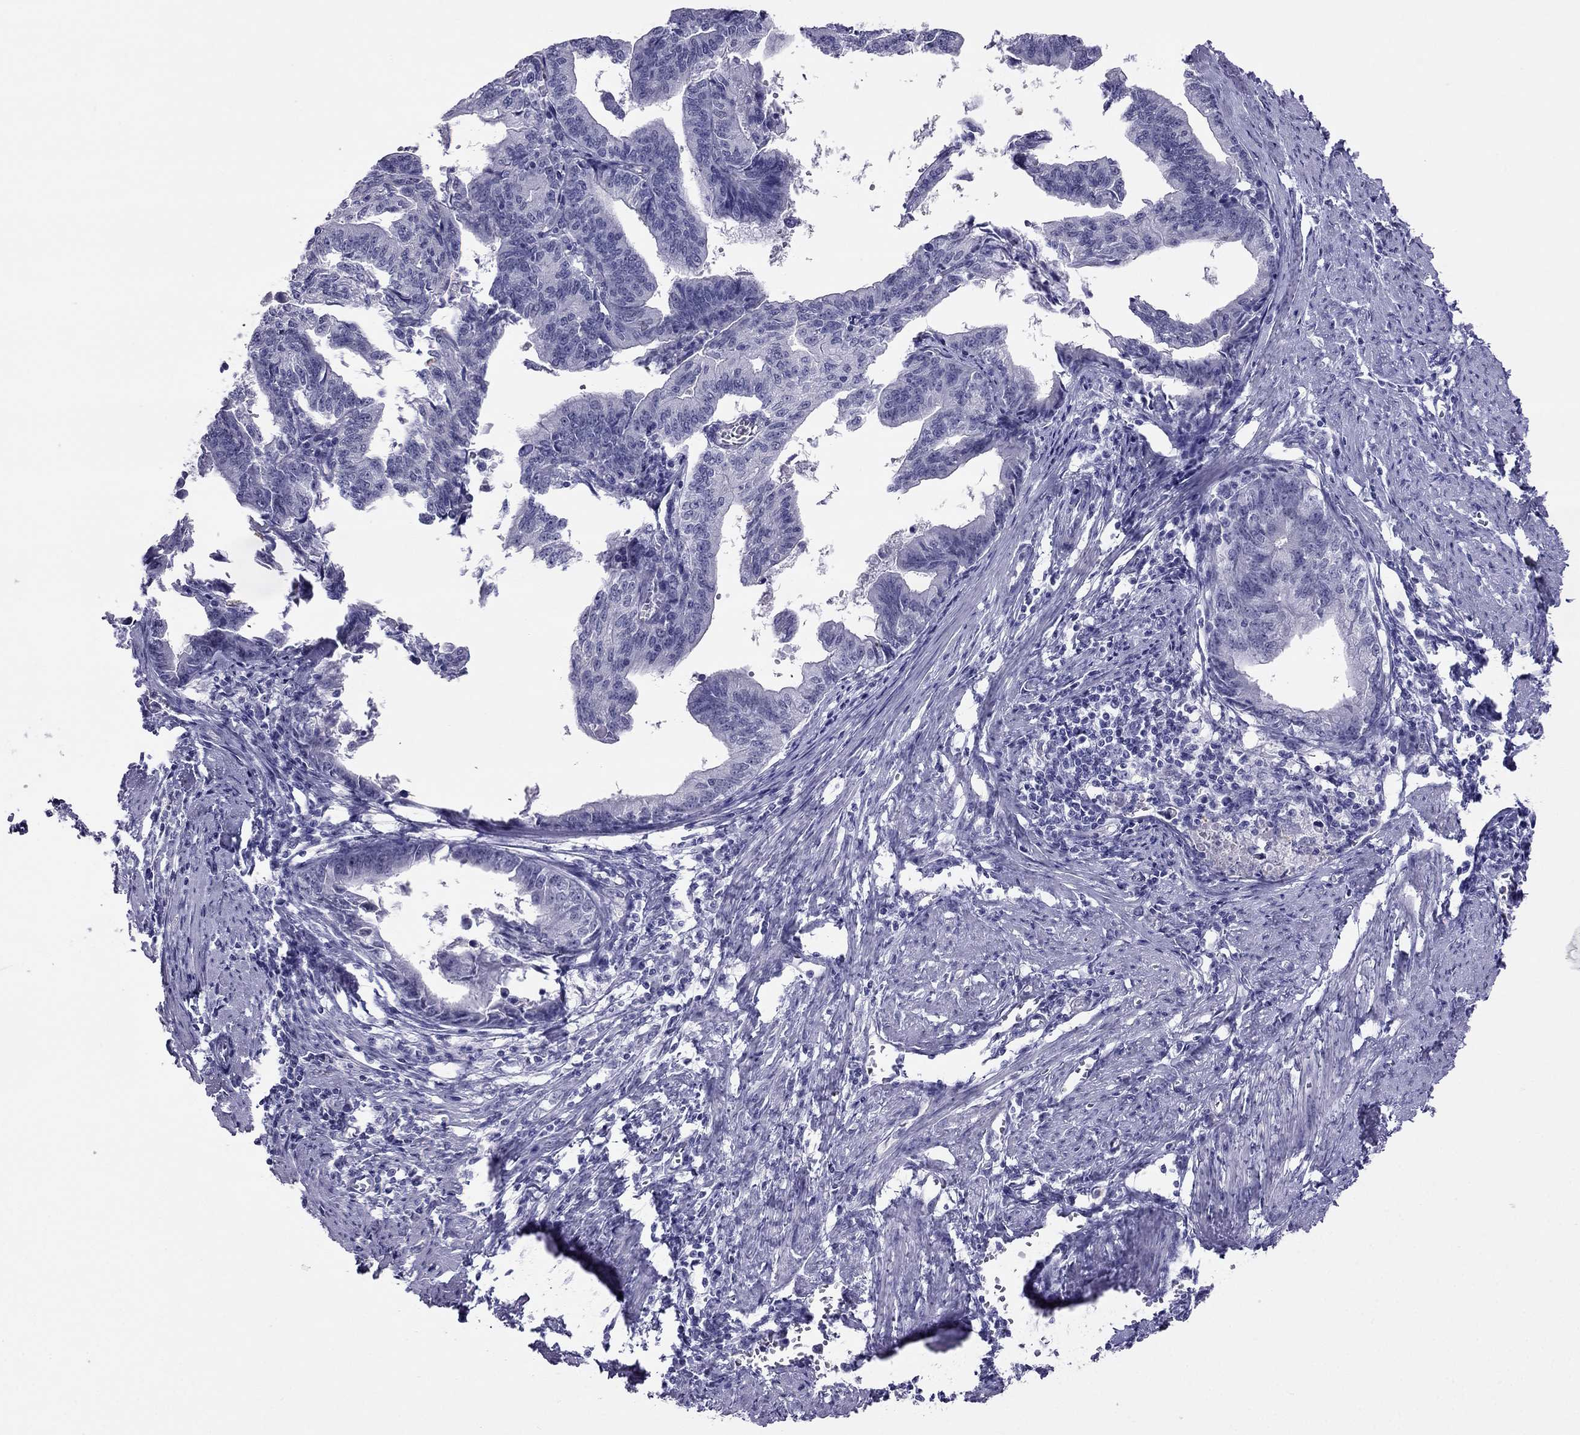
{"staining": {"intensity": "negative", "quantity": "none", "location": "none"}, "tissue": "endometrial cancer", "cell_type": "Tumor cells", "image_type": "cancer", "snomed": [{"axis": "morphology", "description": "Adenocarcinoma, NOS"}, {"axis": "topography", "description": "Endometrium"}], "caption": "Tumor cells show no significant expression in endometrial adenocarcinoma.", "gene": "CROCC2", "patient": {"sex": "female", "age": 65}}